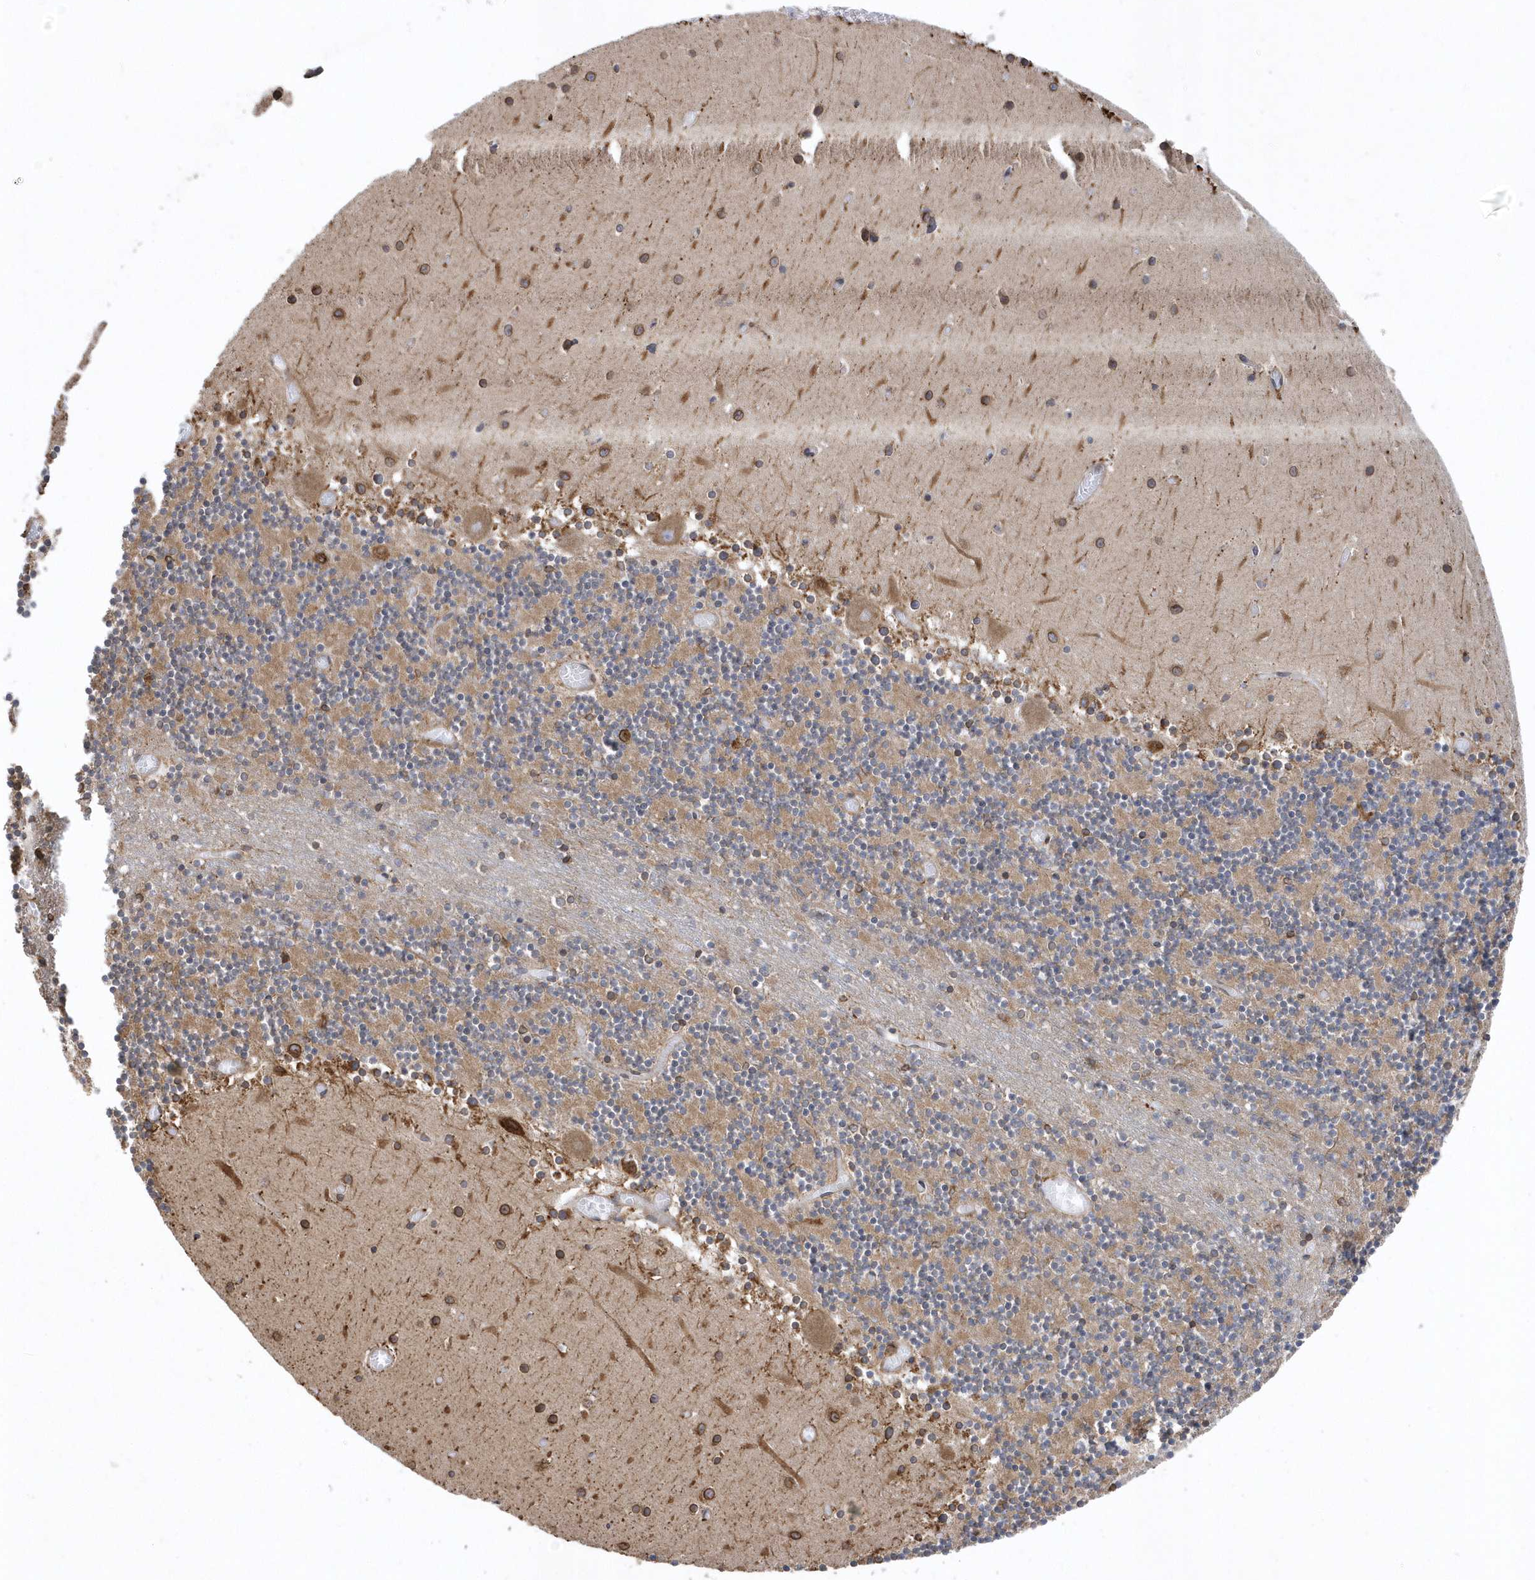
{"staining": {"intensity": "moderate", "quantity": "25%-75%", "location": "cytoplasmic/membranous"}, "tissue": "cerebellum", "cell_type": "Cells in granular layer", "image_type": "normal", "snomed": [{"axis": "morphology", "description": "Normal tissue, NOS"}, {"axis": "topography", "description": "Cerebellum"}], "caption": "Immunohistochemistry photomicrograph of benign cerebellum: cerebellum stained using immunohistochemistry (IHC) reveals medium levels of moderate protein expression localized specifically in the cytoplasmic/membranous of cells in granular layer, appearing as a cytoplasmic/membranous brown color.", "gene": "VAMP7", "patient": {"sex": "female", "age": 28}}